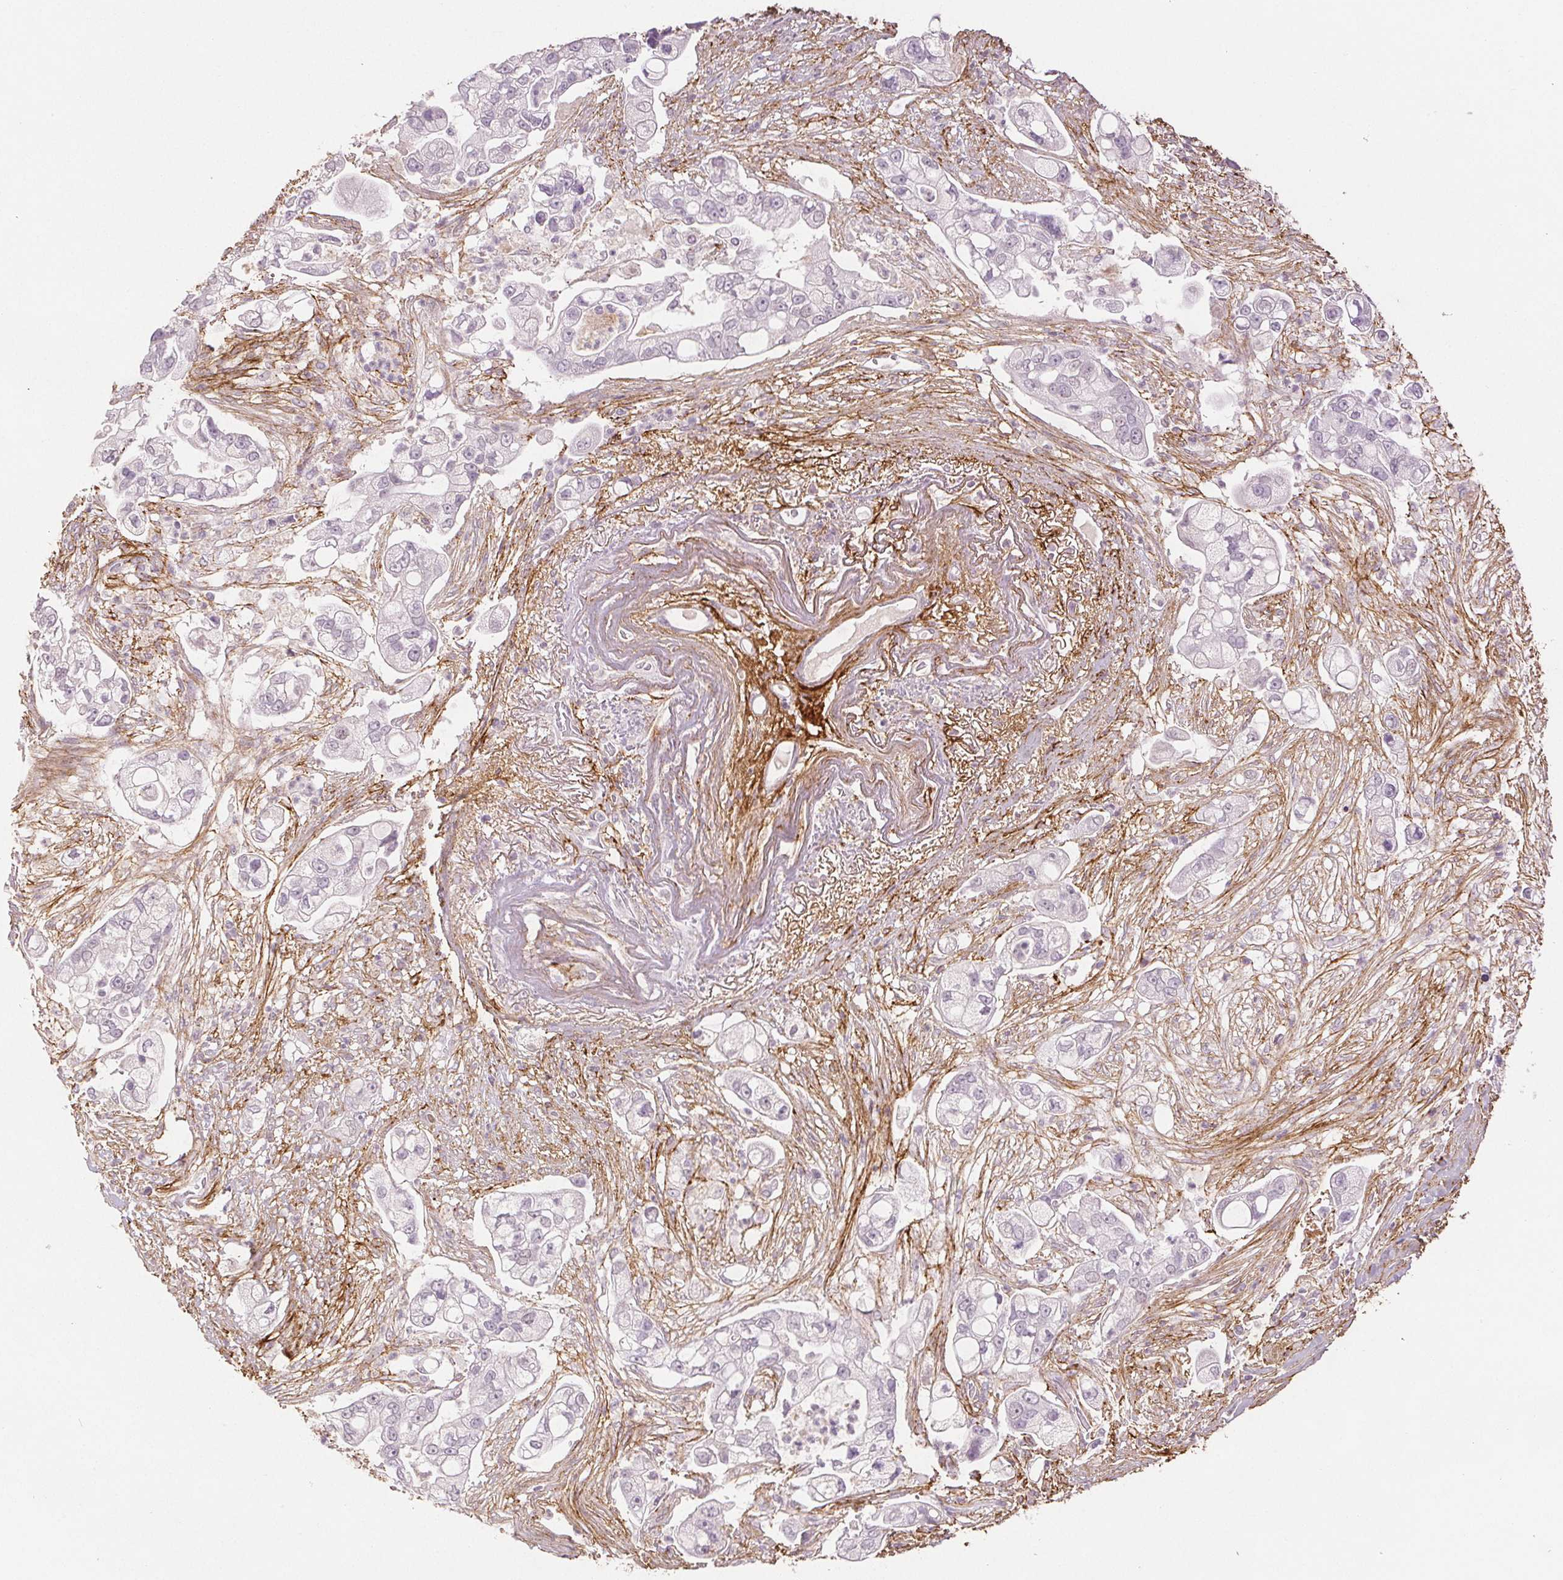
{"staining": {"intensity": "negative", "quantity": "none", "location": "none"}, "tissue": "pancreatic cancer", "cell_type": "Tumor cells", "image_type": "cancer", "snomed": [{"axis": "morphology", "description": "Adenocarcinoma, NOS"}, {"axis": "topography", "description": "Pancreas"}], "caption": "Immunohistochemical staining of pancreatic adenocarcinoma reveals no significant expression in tumor cells. (Stains: DAB (3,3'-diaminobenzidine) IHC with hematoxylin counter stain, Microscopy: brightfield microscopy at high magnification).", "gene": "FBN1", "patient": {"sex": "female", "age": 69}}